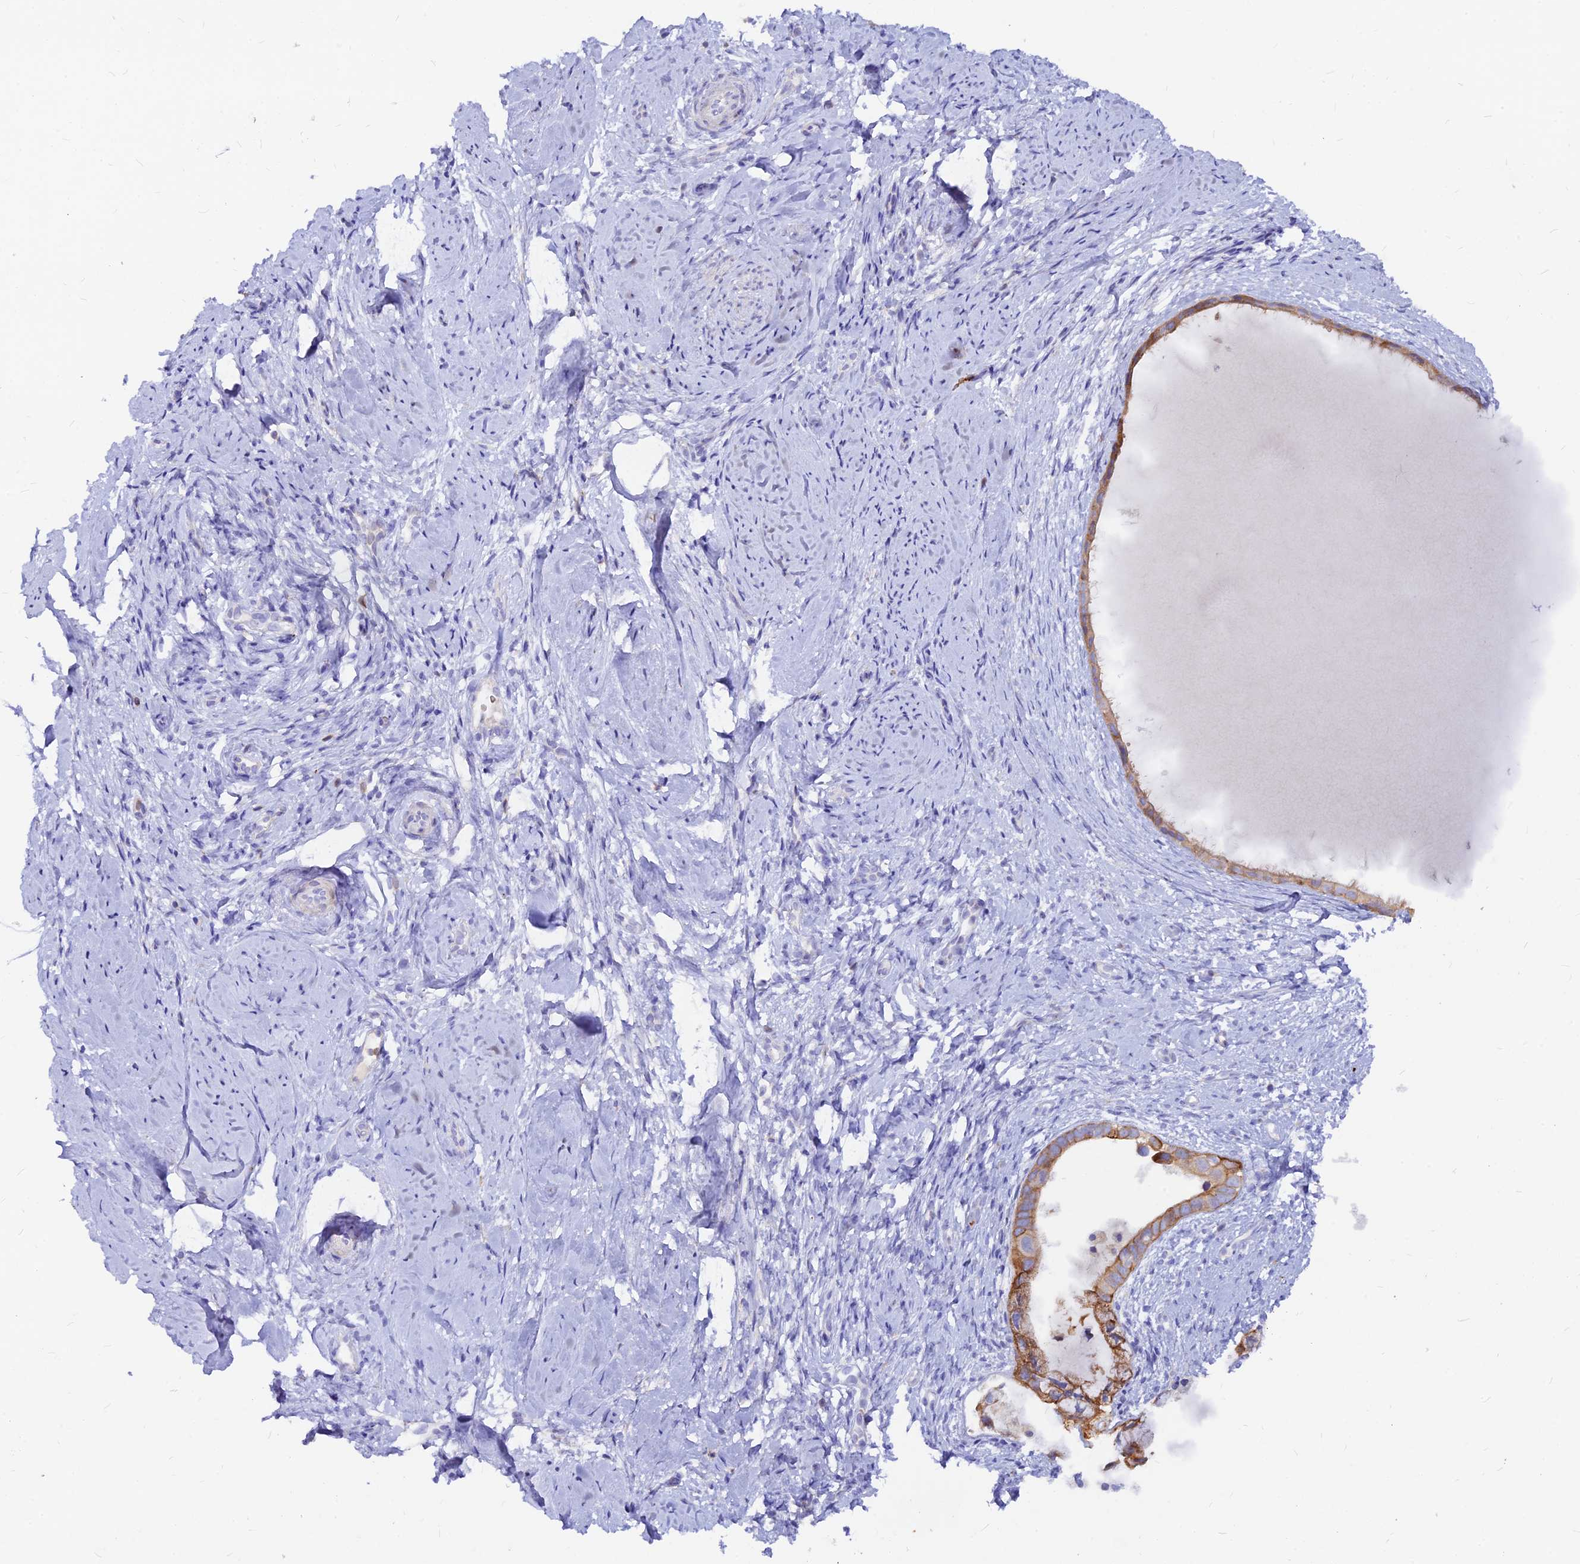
{"staining": {"intensity": "moderate", "quantity": ">75%", "location": "cytoplasmic/membranous"}, "tissue": "cervix", "cell_type": "Glandular cells", "image_type": "normal", "snomed": [{"axis": "morphology", "description": "Normal tissue, NOS"}, {"axis": "topography", "description": "Cervix"}], "caption": "This histopathology image displays immunohistochemistry (IHC) staining of unremarkable cervix, with medium moderate cytoplasmic/membranous positivity in about >75% of glandular cells.", "gene": "DENND2D", "patient": {"sex": "female", "age": 57}}